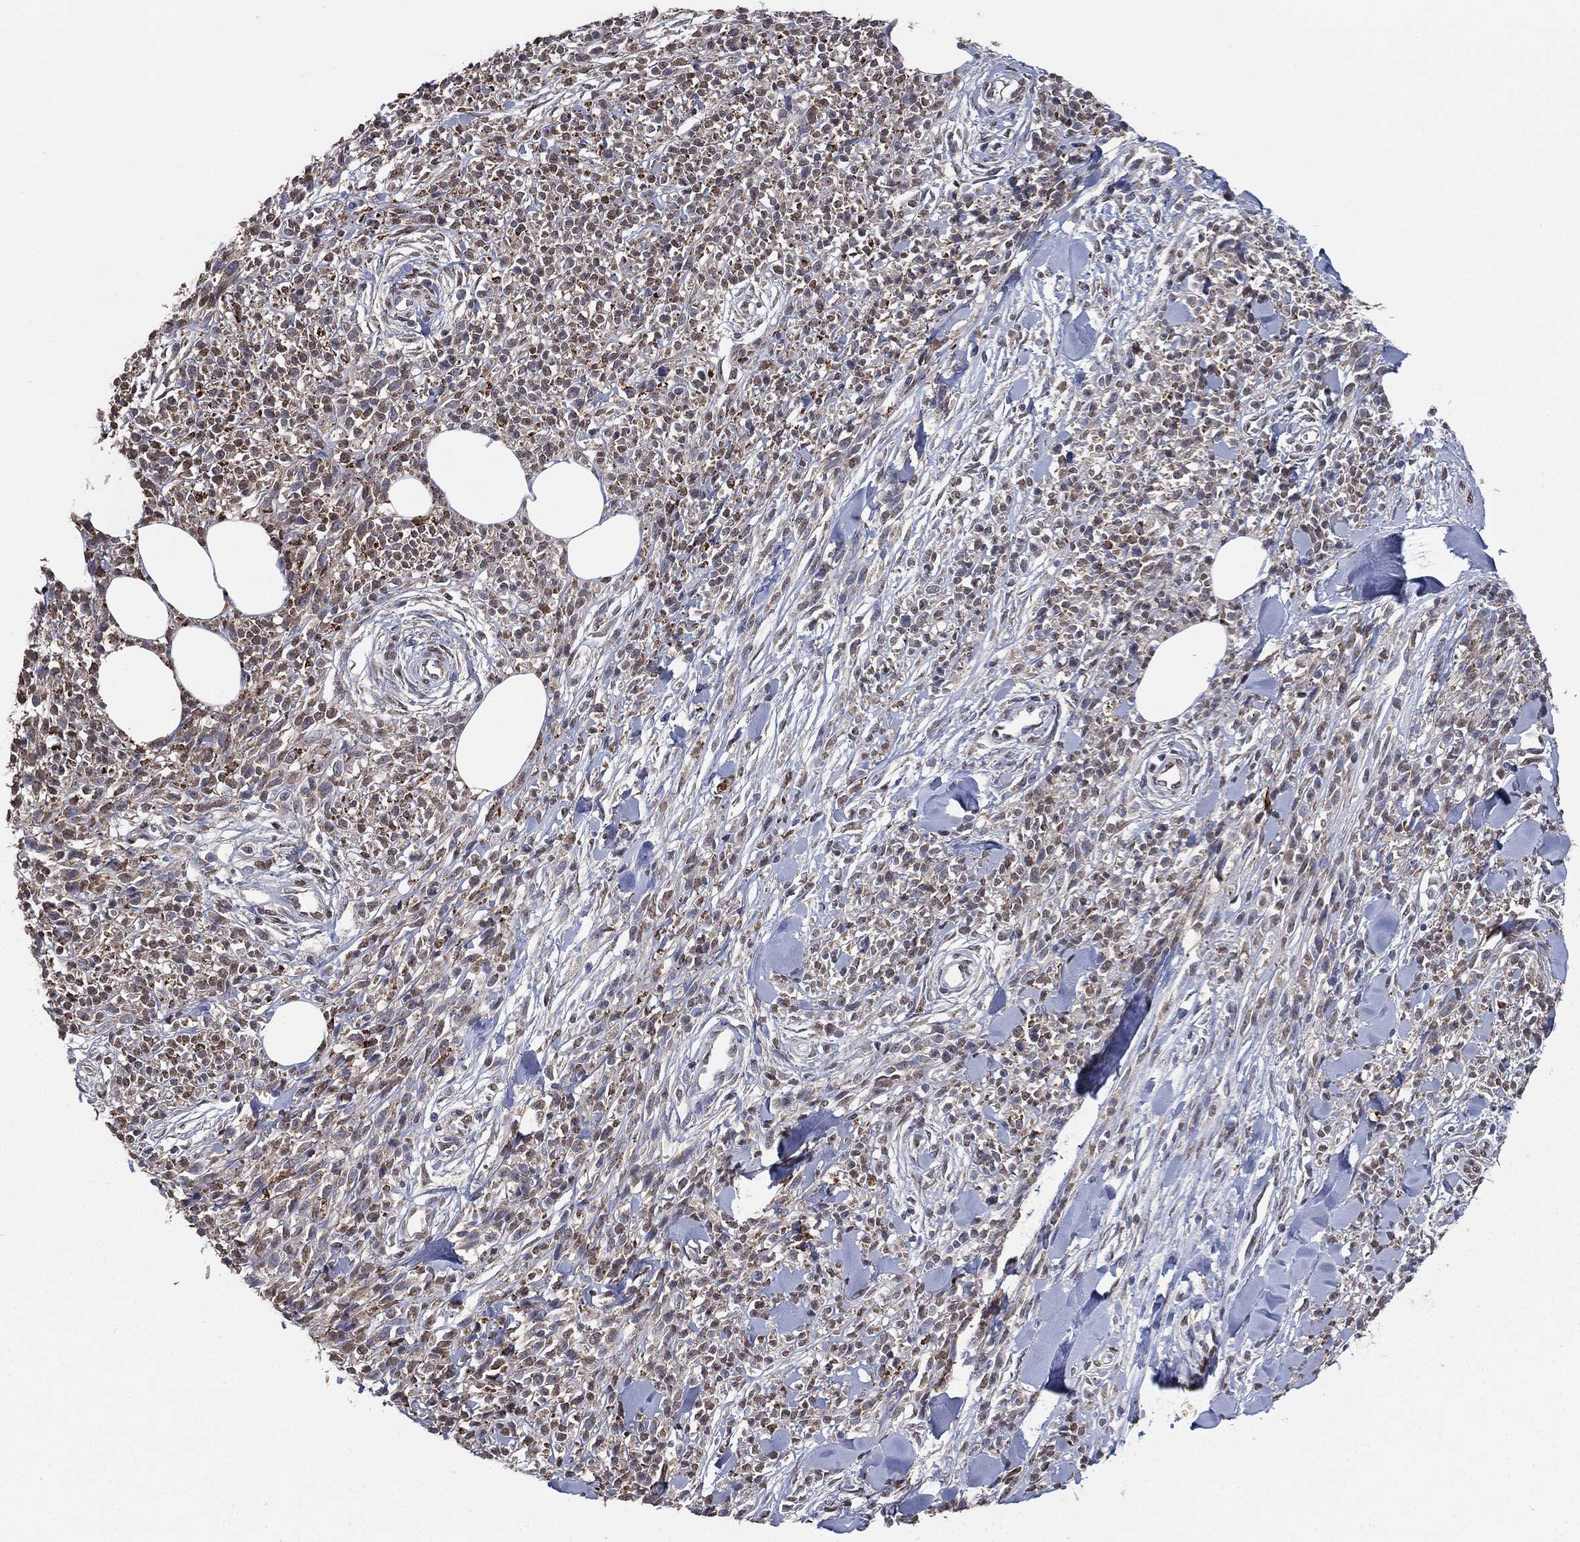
{"staining": {"intensity": "weak", "quantity": "<25%", "location": "cytoplasmic/membranous"}, "tissue": "melanoma", "cell_type": "Tumor cells", "image_type": "cancer", "snomed": [{"axis": "morphology", "description": "Malignant melanoma, NOS"}, {"axis": "topography", "description": "Skin"}, {"axis": "topography", "description": "Skin of trunk"}], "caption": "A histopathology image of human melanoma is negative for staining in tumor cells.", "gene": "ALDH7A1", "patient": {"sex": "male", "age": 74}}